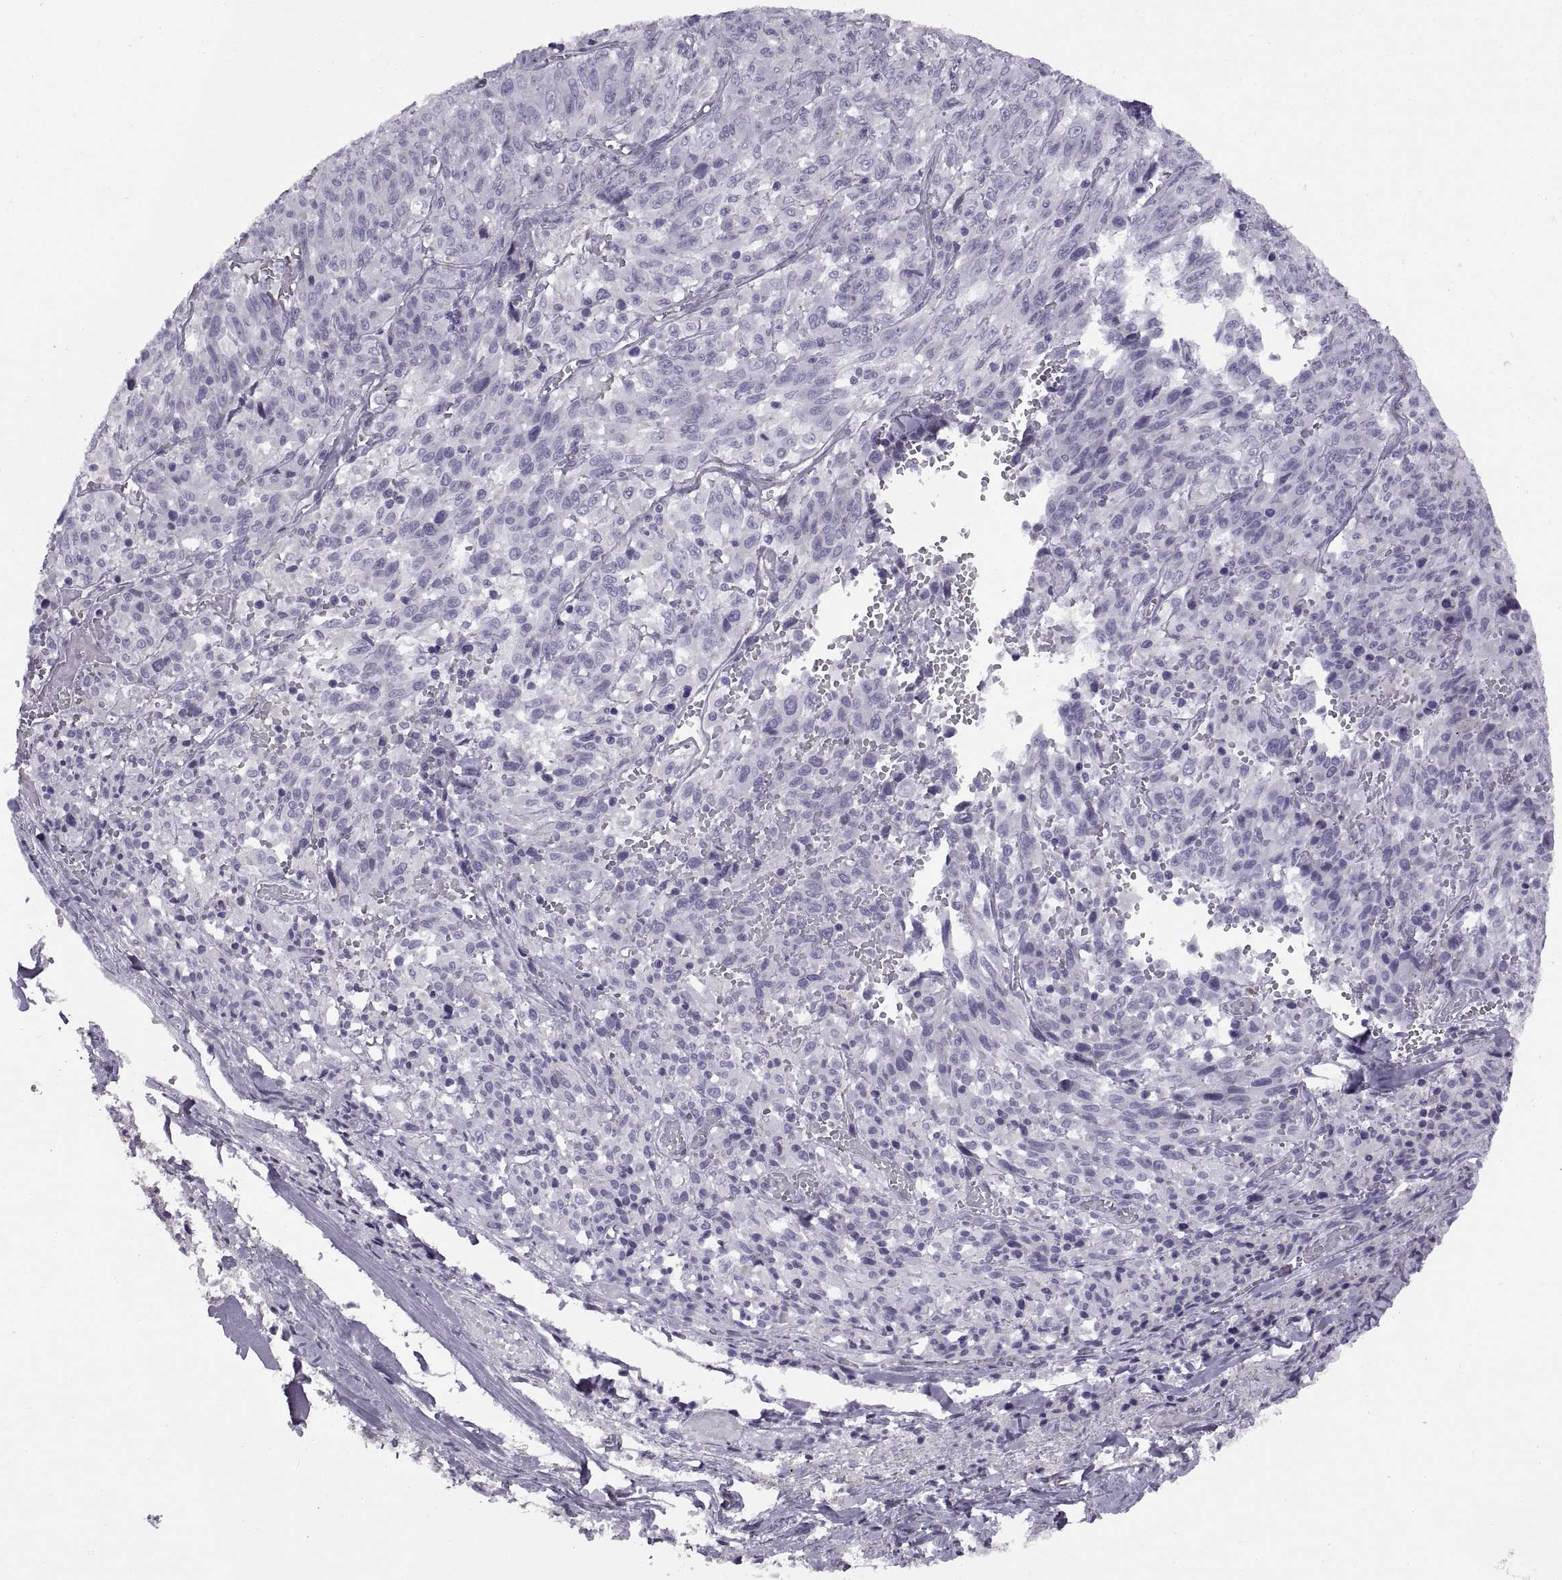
{"staining": {"intensity": "negative", "quantity": "none", "location": "none"}, "tissue": "melanoma", "cell_type": "Tumor cells", "image_type": "cancer", "snomed": [{"axis": "morphology", "description": "Malignant melanoma, NOS"}, {"axis": "topography", "description": "Skin"}], "caption": "Protein analysis of melanoma displays no significant staining in tumor cells.", "gene": "CALCR", "patient": {"sex": "female", "age": 91}}